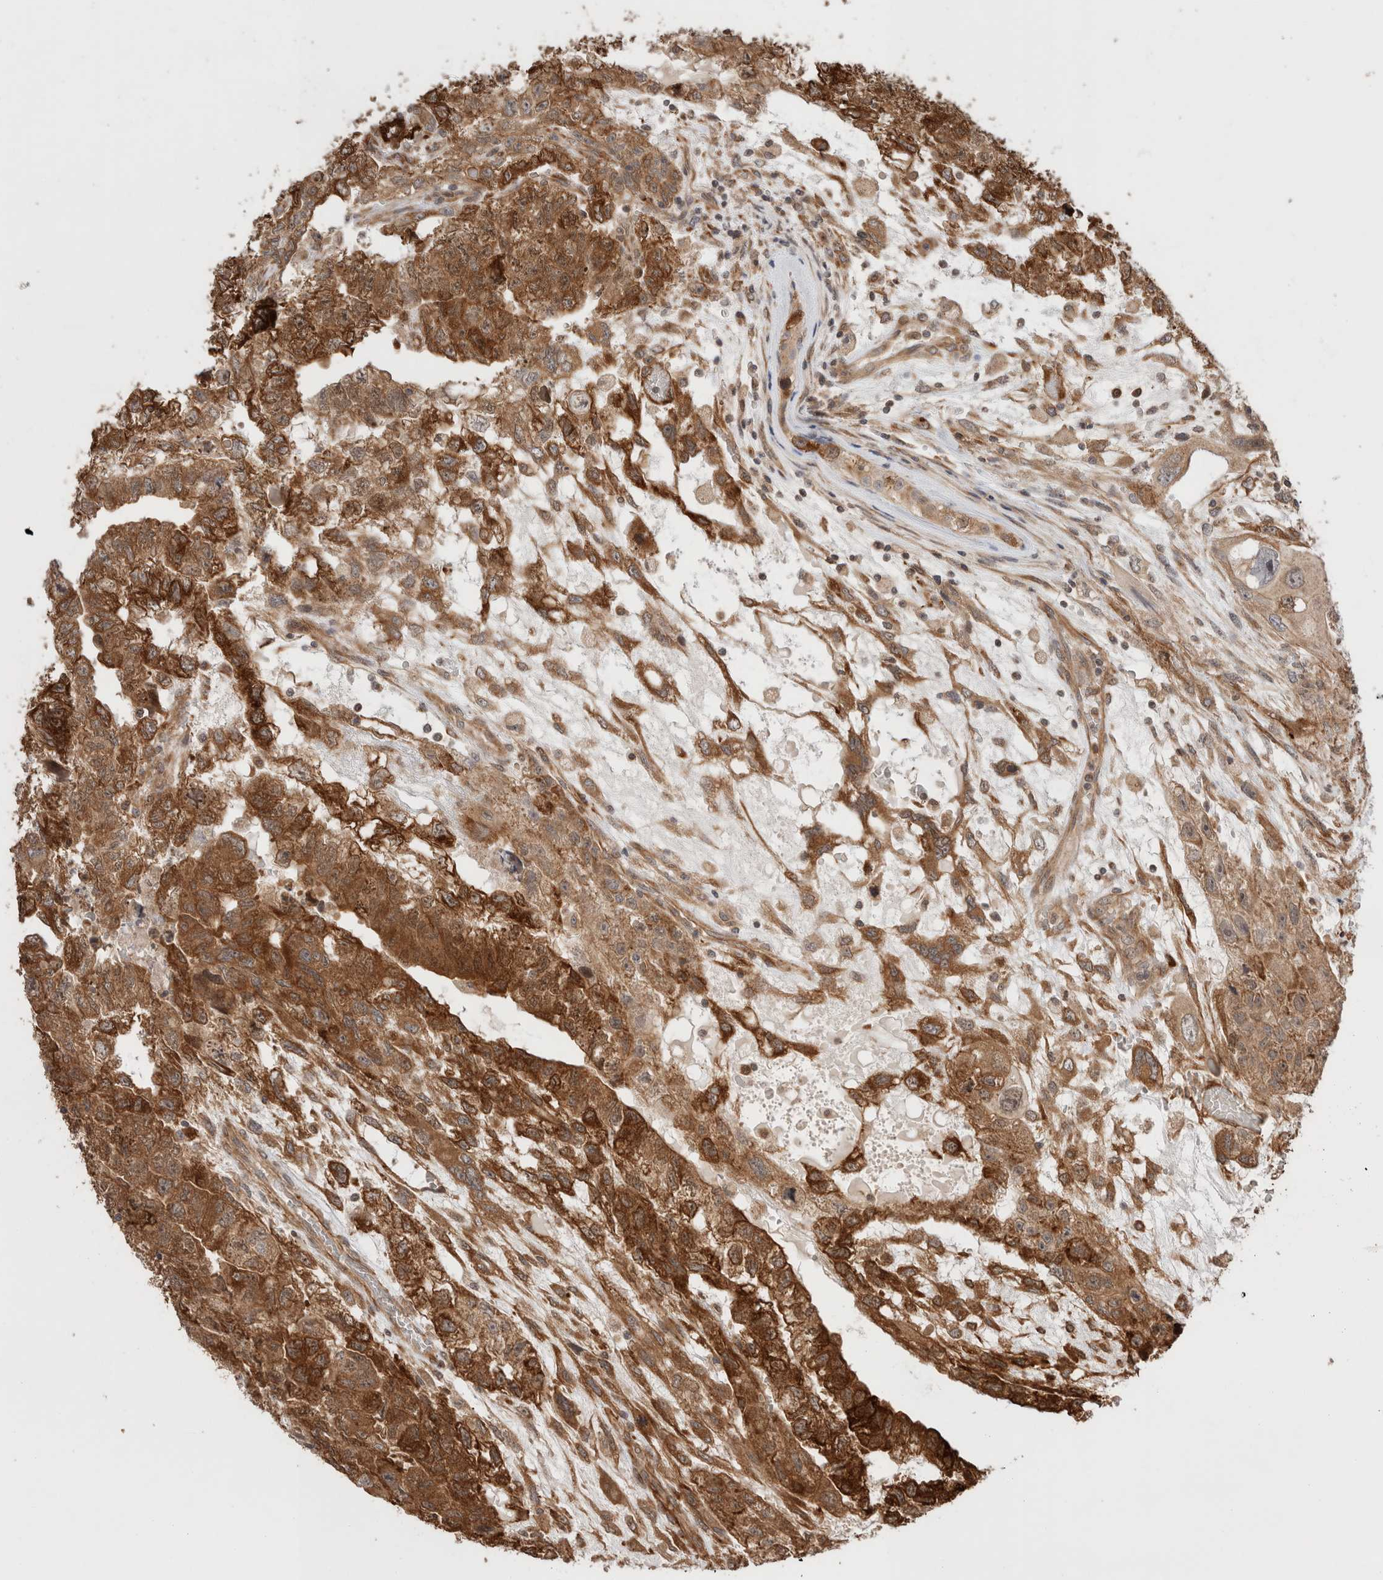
{"staining": {"intensity": "strong", "quantity": ">75%", "location": "cytoplasmic/membranous,nuclear"}, "tissue": "testis cancer", "cell_type": "Tumor cells", "image_type": "cancer", "snomed": [{"axis": "morphology", "description": "Carcinoma, Embryonal, NOS"}, {"axis": "topography", "description": "Testis"}], "caption": "Immunohistochemistry micrograph of testis embryonal carcinoma stained for a protein (brown), which displays high levels of strong cytoplasmic/membranous and nuclear staining in approximately >75% of tumor cells.", "gene": "ZNF649", "patient": {"sex": "male", "age": 36}}